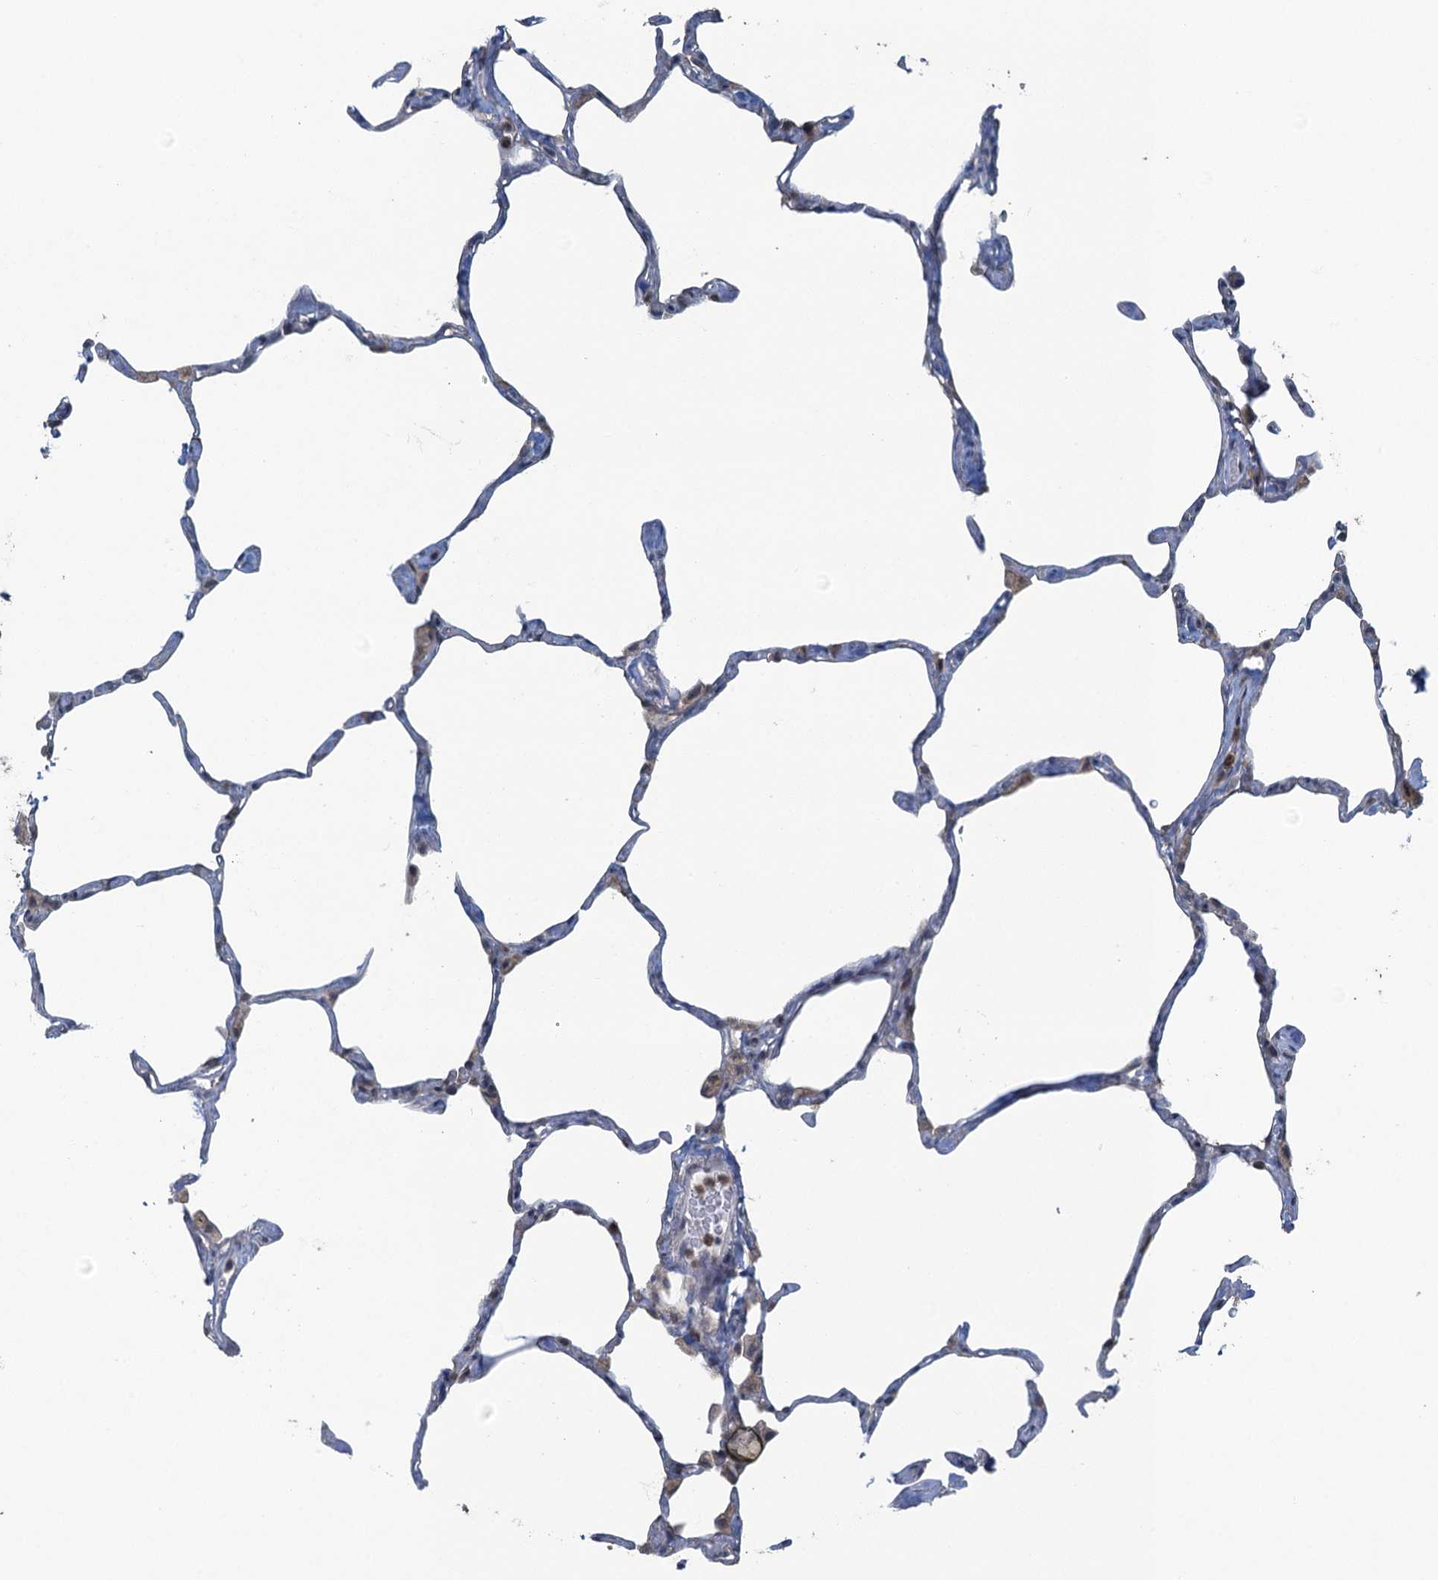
{"staining": {"intensity": "negative", "quantity": "none", "location": "none"}, "tissue": "lung", "cell_type": "Alveolar cells", "image_type": "normal", "snomed": [{"axis": "morphology", "description": "Normal tissue, NOS"}, {"axis": "topography", "description": "Lung"}], "caption": "Human lung stained for a protein using immunohistochemistry exhibits no positivity in alveolar cells.", "gene": "TEX35", "patient": {"sex": "male", "age": 65}}